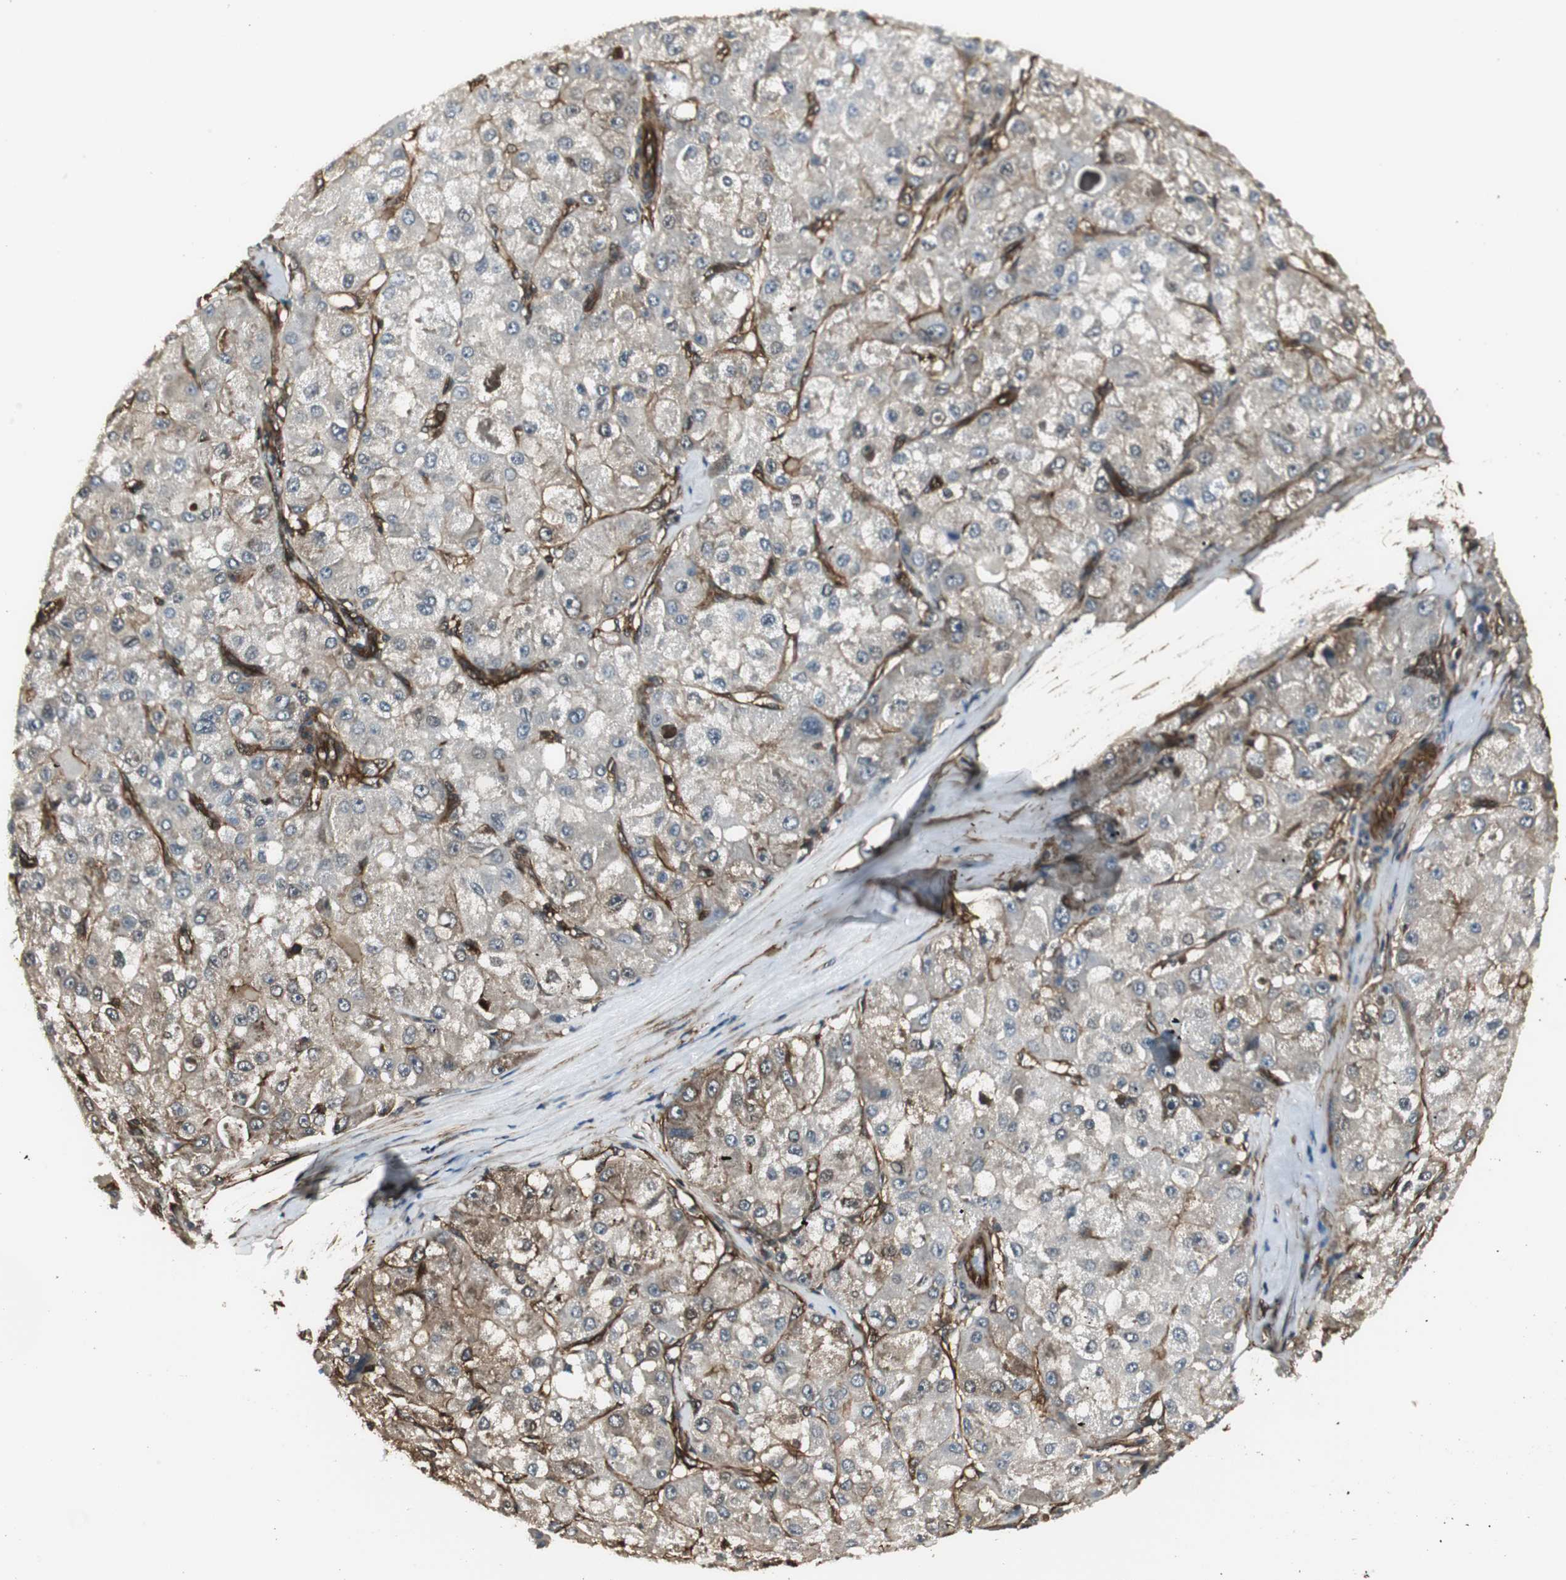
{"staining": {"intensity": "weak", "quantity": "25%-75%", "location": "cytoplasmic/membranous"}, "tissue": "liver cancer", "cell_type": "Tumor cells", "image_type": "cancer", "snomed": [{"axis": "morphology", "description": "Carcinoma, Hepatocellular, NOS"}, {"axis": "topography", "description": "Liver"}], "caption": "DAB immunohistochemical staining of human hepatocellular carcinoma (liver) demonstrates weak cytoplasmic/membranous protein expression in about 25%-75% of tumor cells. The protein of interest is stained brown, and the nuclei are stained in blue (DAB (3,3'-diaminobenzidine) IHC with brightfield microscopy, high magnification).", "gene": "PTPN11", "patient": {"sex": "male", "age": 80}}